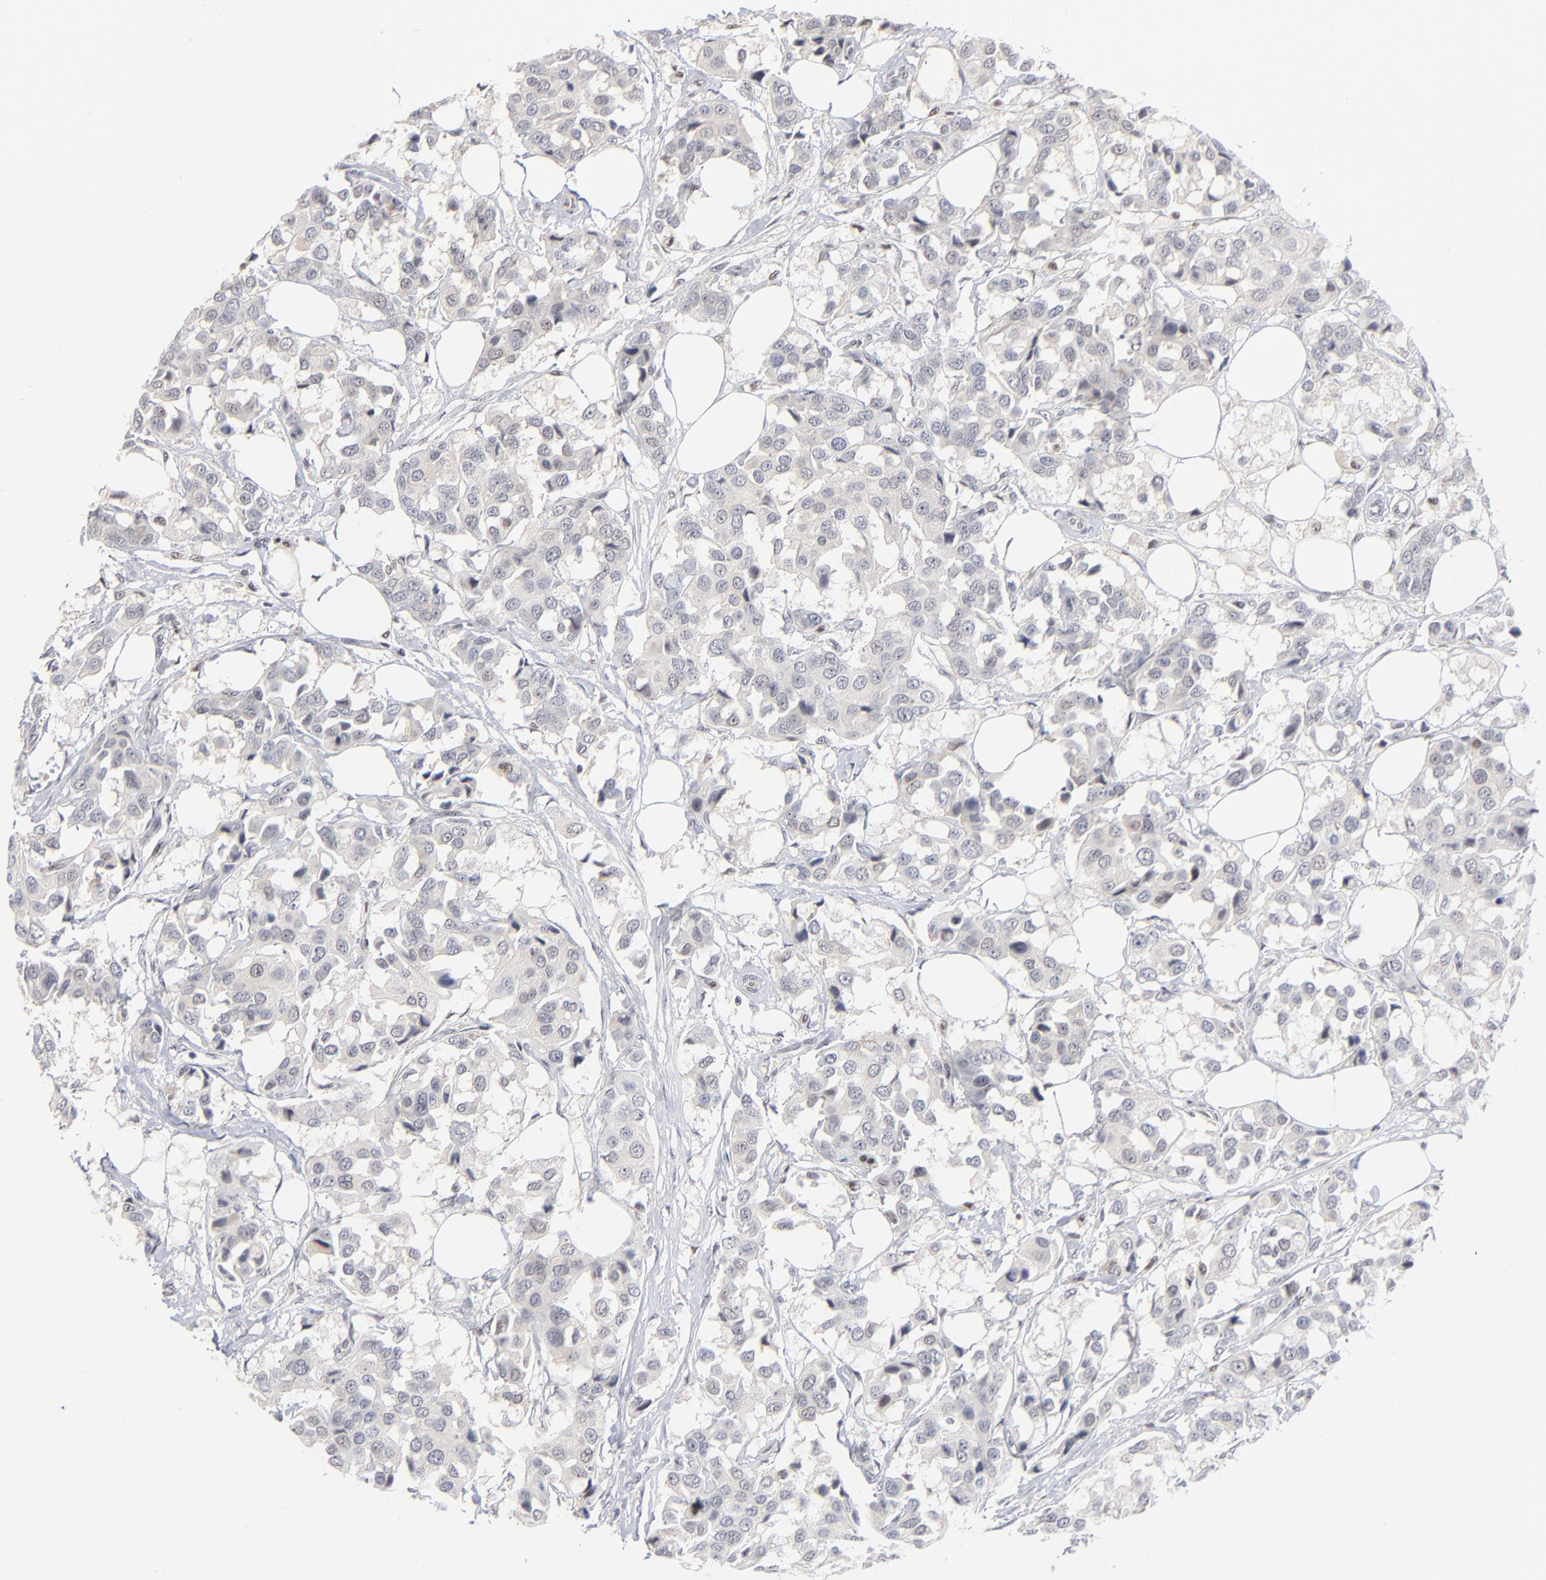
{"staining": {"intensity": "negative", "quantity": "none", "location": "none"}, "tissue": "breast cancer", "cell_type": "Tumor cells", "image_type": "cancer", "snomed": [{"axis": "morphology", "description": "Duct carcinoma"}, {"axis": "topography", "description": "Breast"}], "caption": "A photomicrograph of breast cancer stained for a protein demonstrates no brown staining in tumor cells.", "gene": "MAX", "patient": {"sex": "female", "age": 80}}